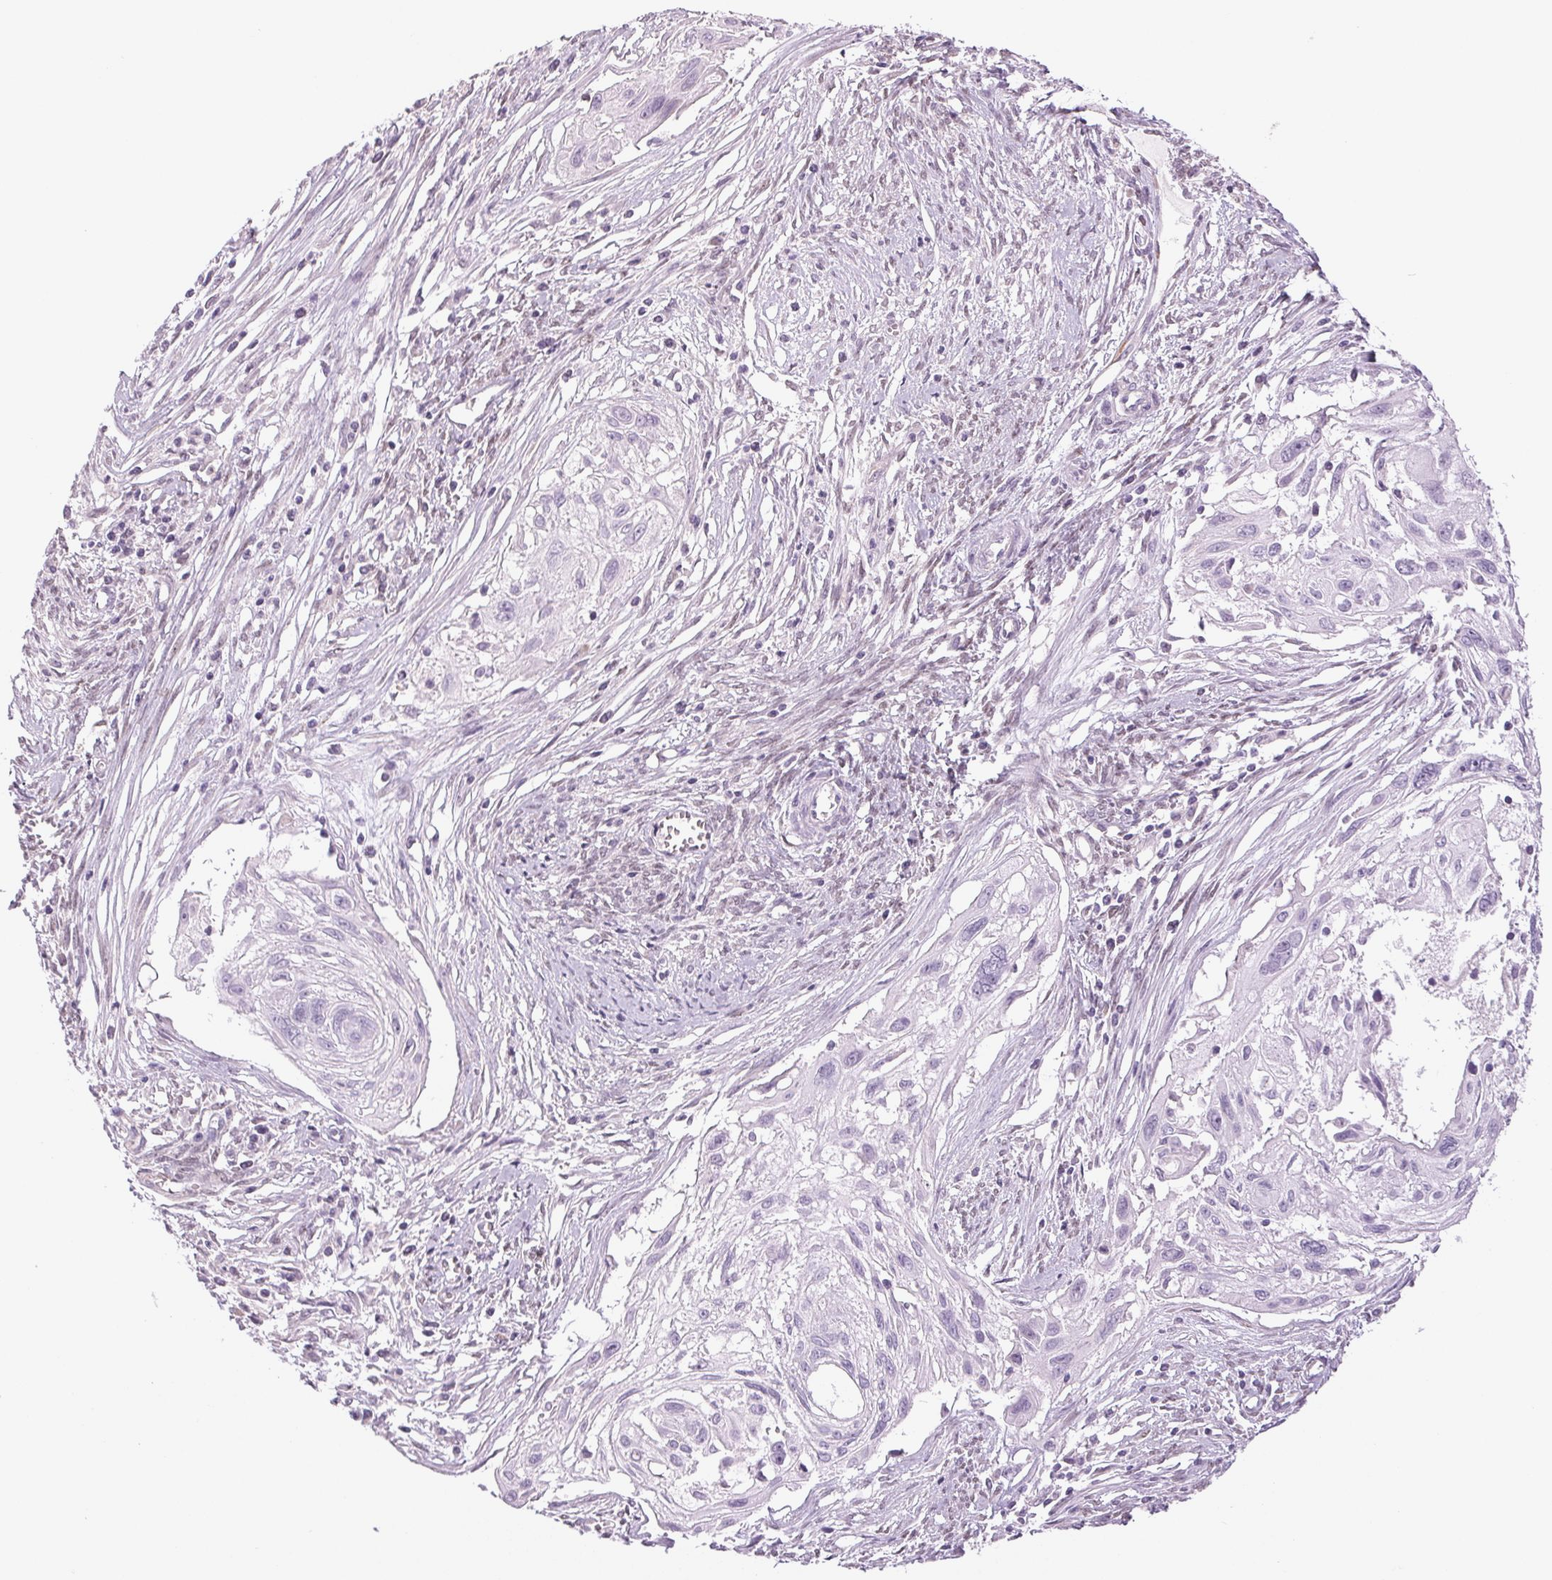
{"staining": {"intensity": "negative", "quantity": "none", "location": "none"}, "tissue": "cervical cancer", "cell_type": "Tumor cells", "image_type": "cancer", "snomed": [{"axis": "morphology", "description": "Squamous cell carcinoma, NOS"}, {"axis": "topography", "description": "Cervix"}], "caption": "A histopathology image of human cervical cancer (squamous cell carcinoma) is negative for staining in tumor cells.", "gene": "DNAJC6", "patient": {"sex": "female", "age": 49}}